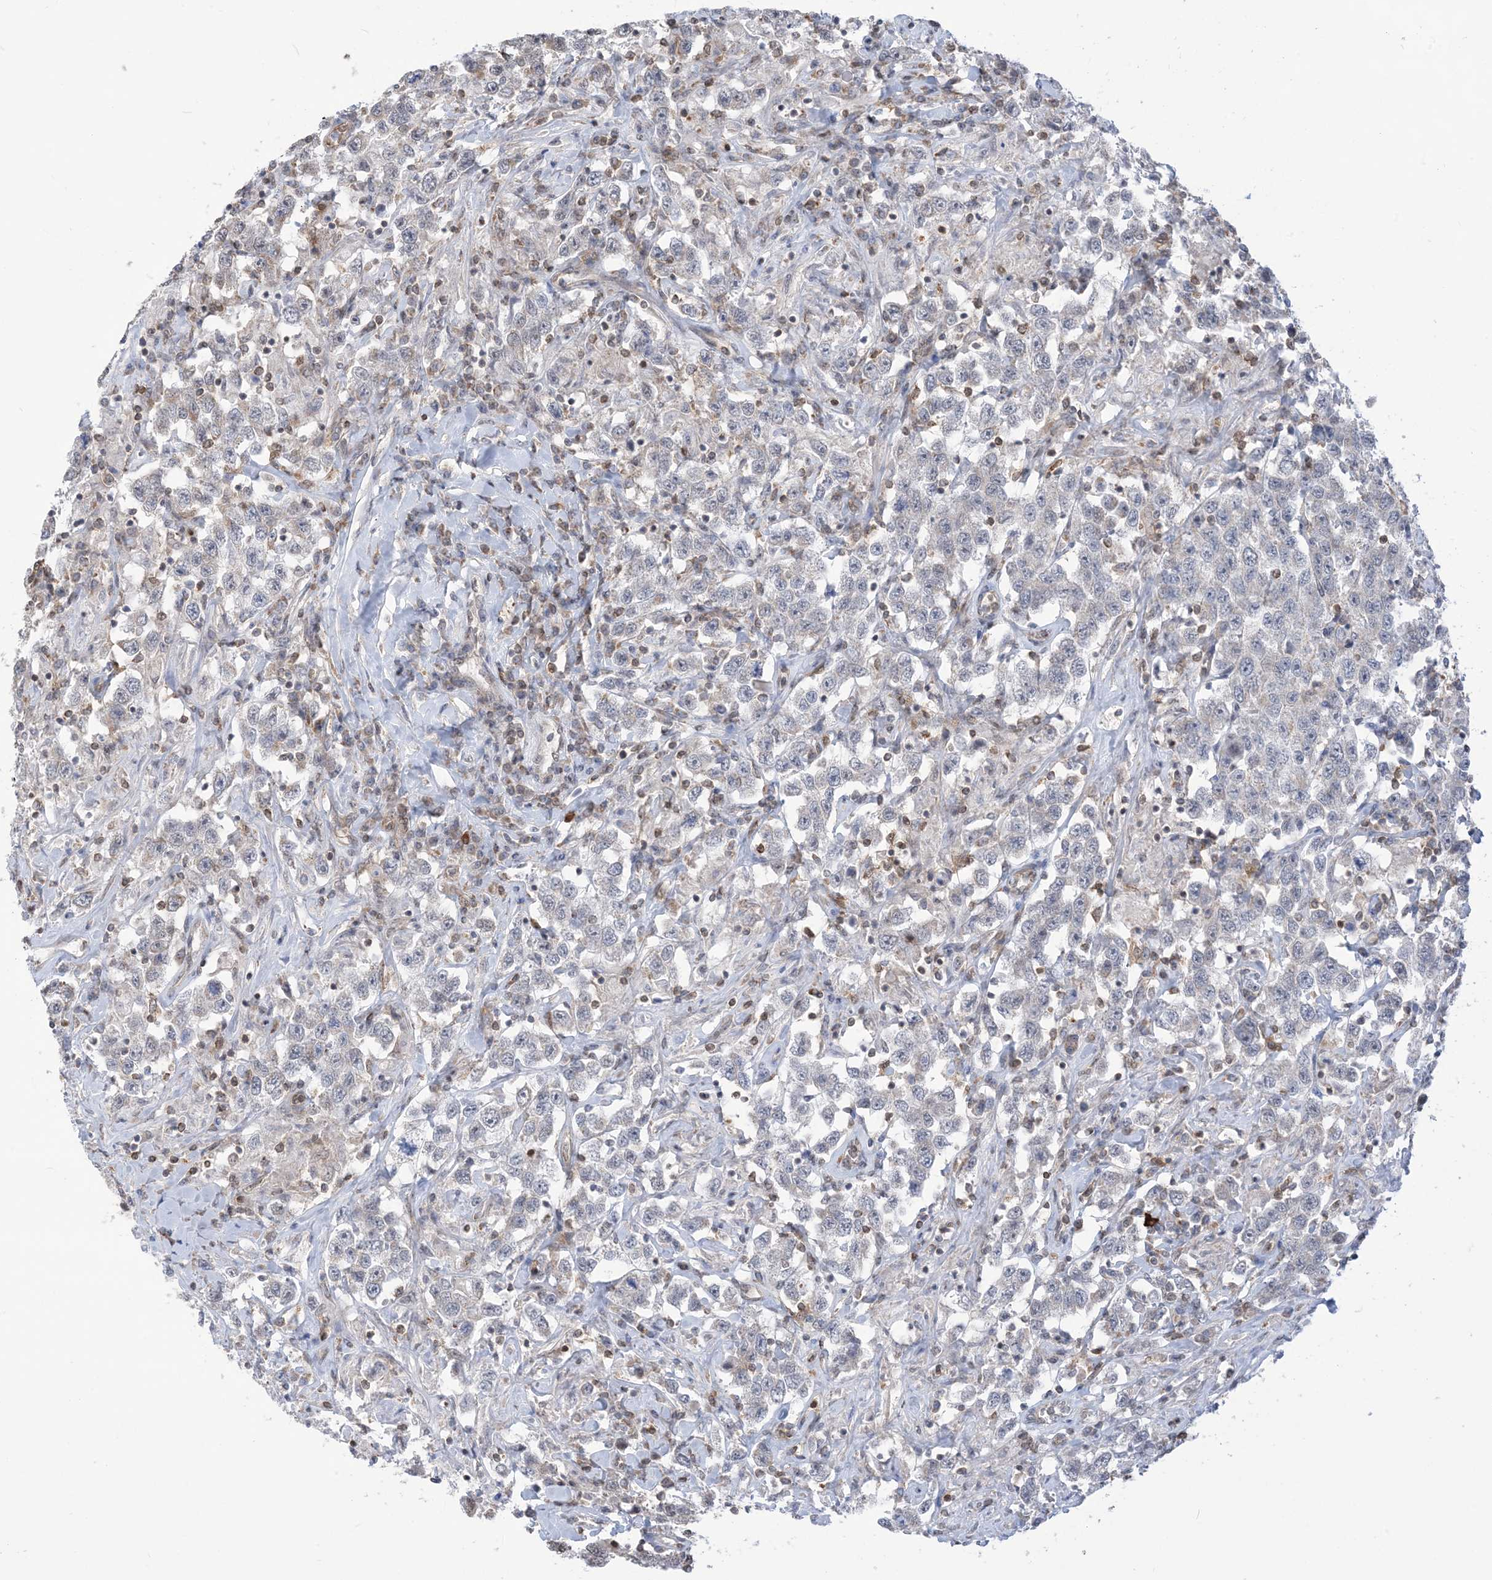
{"staining": {"intensity": "negative", "quantity": "none", "location": "none"}, "tissue": "testis cancer", "cell_type": "Tumor cells", "image_type": "cancer", "snomed": [{"axis": "morphology", "description": "Seminoma, NOS"}, {"axis": "topography", "description": "Testis"}], "caption": "DAB (3,3'-diaminobenzidine) immunohistochemical staining of human testis seminoma reveals no significant expression in tumor cells. (Stains: DAB (3,3'-diaminobenzidine) IHC with hematoxylin counter stain, Microscopy: brightfield microscopy at high magnification).", "gene": "CASP4", "patient": {"sex": "male", "age": 41}}